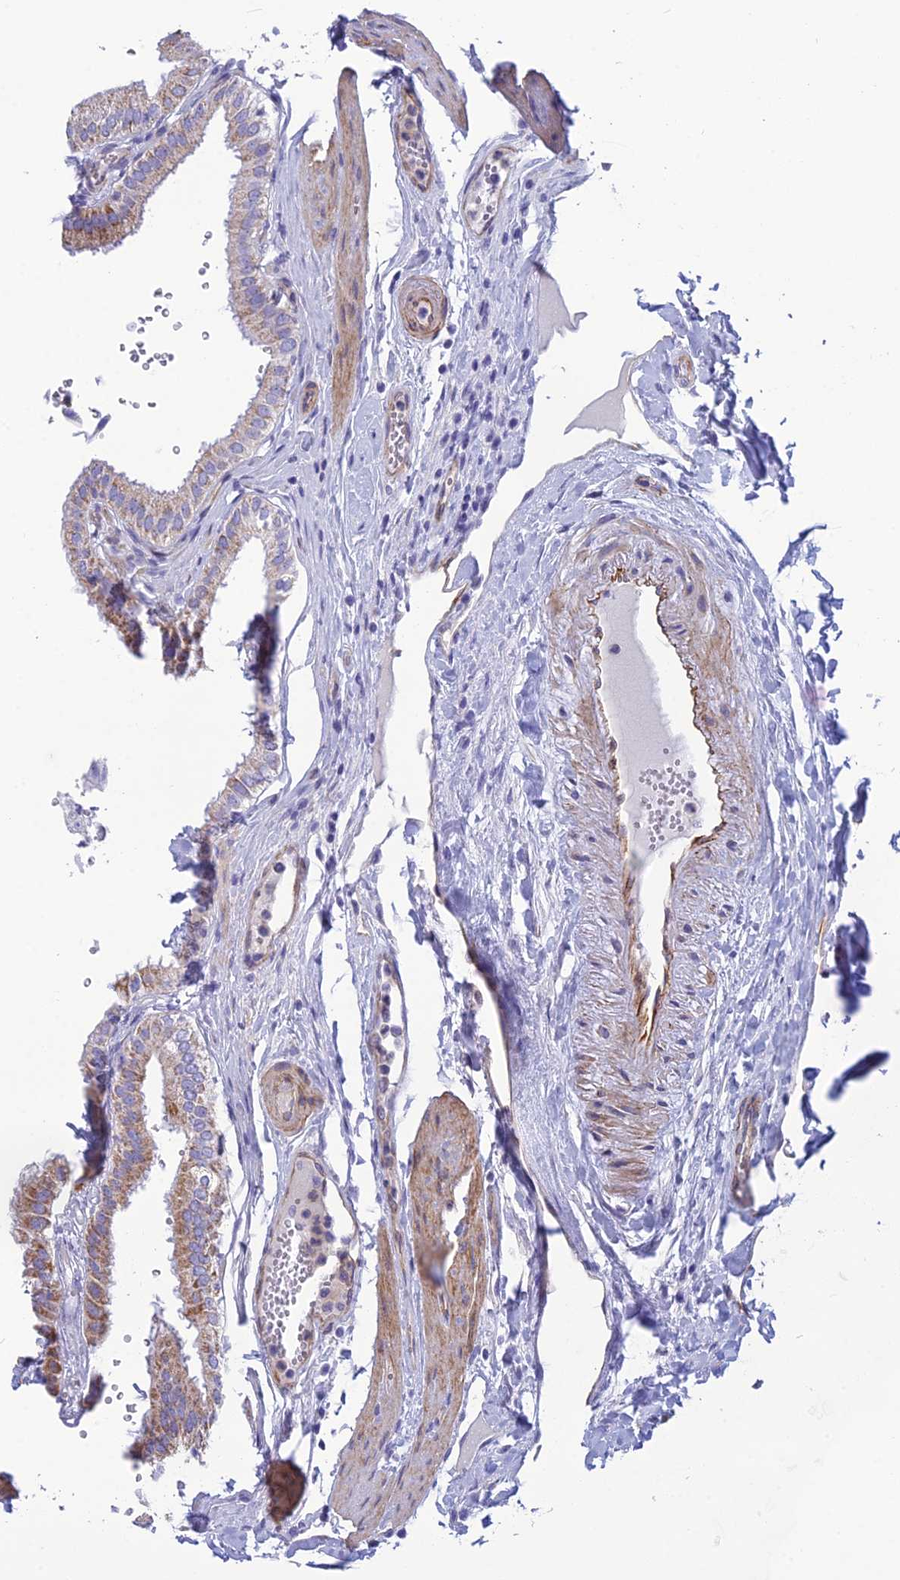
{"staining": {"intensity": "weak", "quantity": "25%-75%", "location": "cytoplasmic/membranous"}, "tissue": "gallbladder", "cell_type": "Glandular cells", "image_type": "normal", "snomed": [{"axis": "morphology", "description": "Normal tissue, NOS"}, {"axis": "topography", "description": "Gallbladder"}], "caption": "Immunohistochemical staining of normal gallbladder reveals weak cytoplasmic/membranous protein positivity in about 25%-75% of glandular cells. (DAB (3,3'-diaminobenzidine) IHC with brightfield microscopy, high magnification).", "gene": "POMGNT1", "patient": {"sex": "female", "age": 61}}